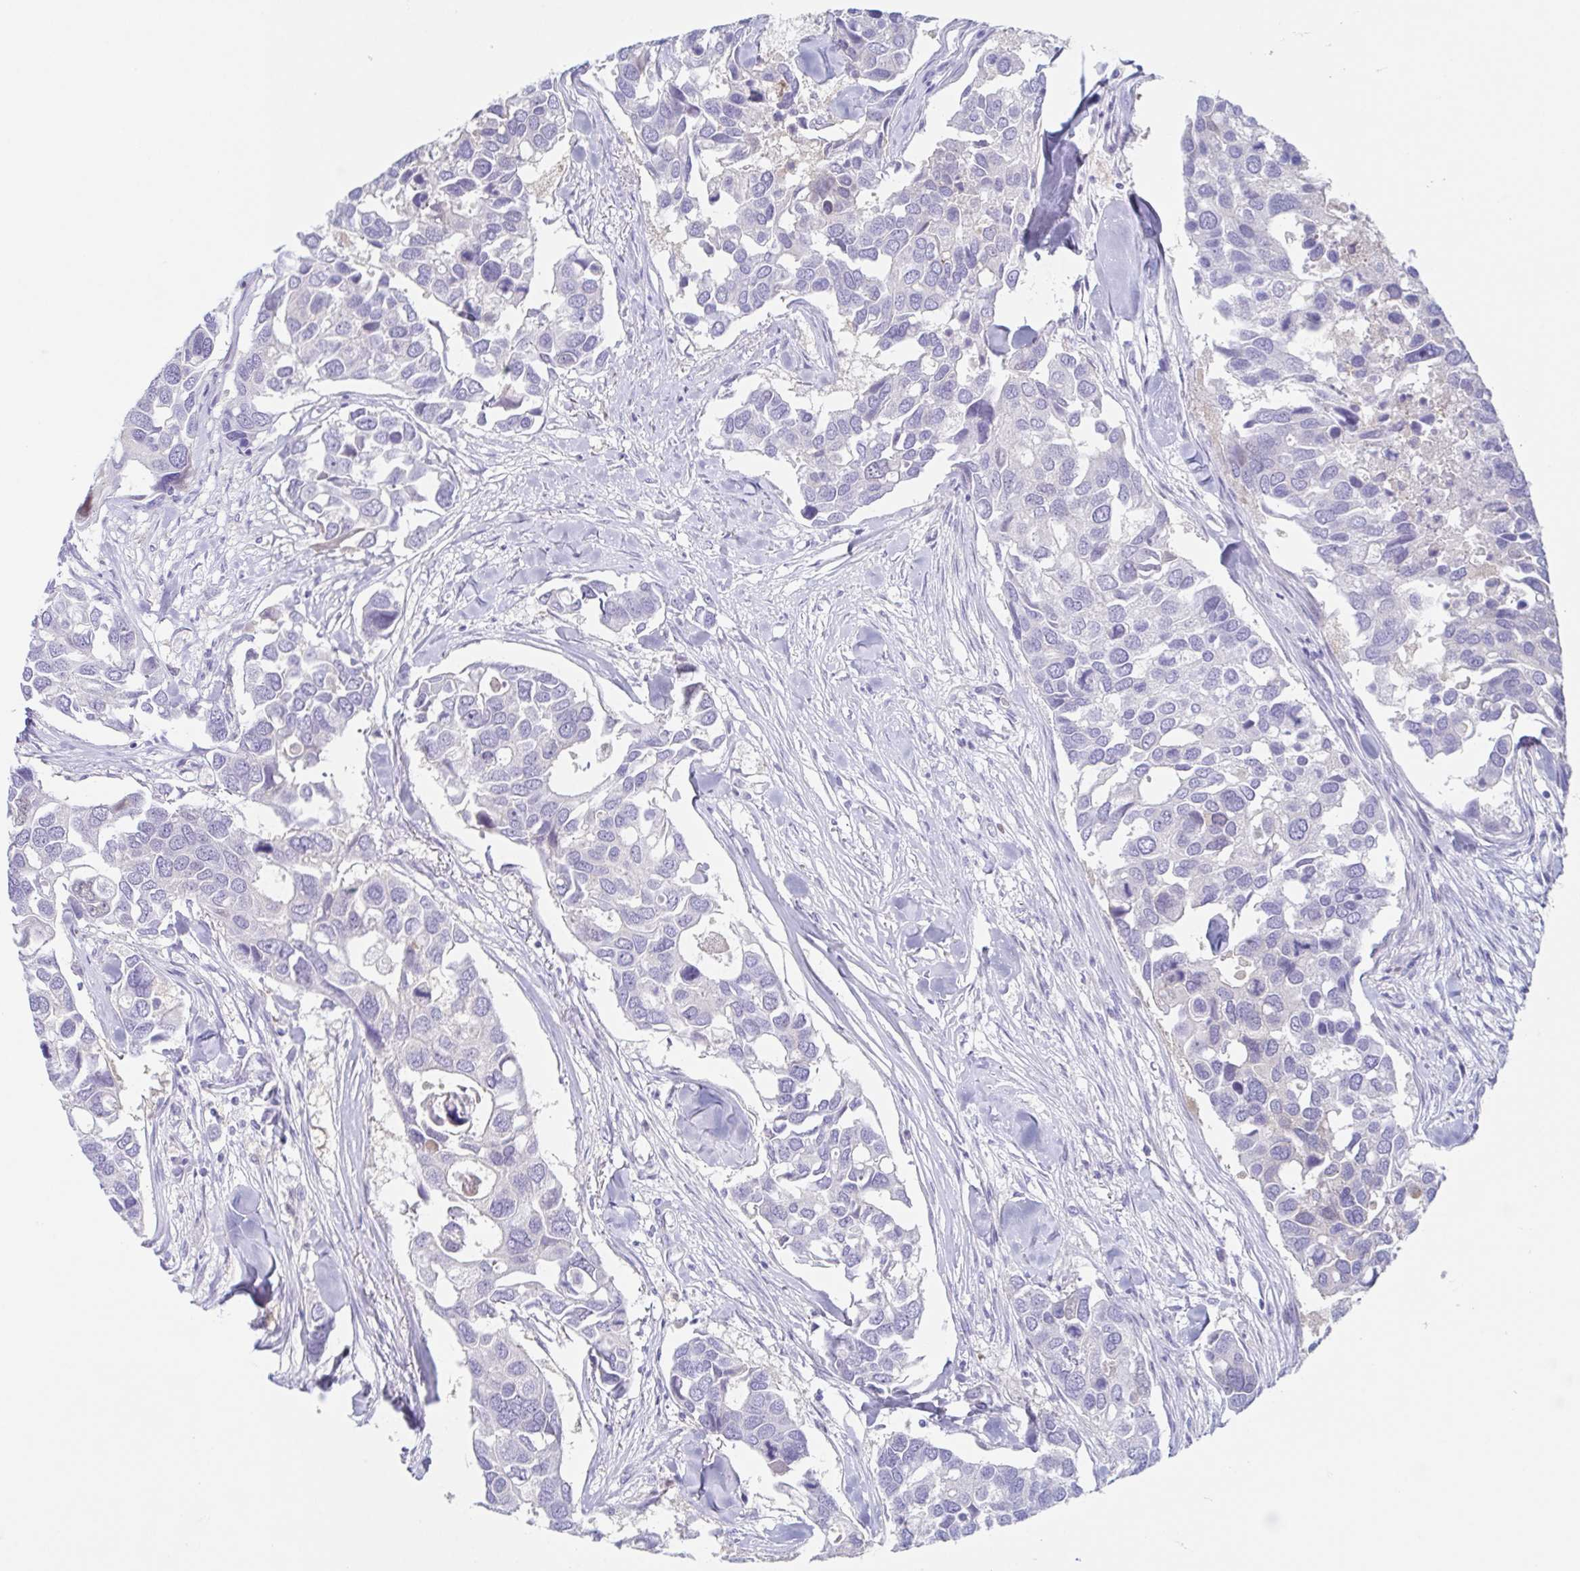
{"staining": {"intensity": "negative", "quantity": "none", "location": "none"}, "tissue": "breast cancer", "cell_type": "Tumor cells", "image_type": "cancer", "snomed": [{"axis": "morphology", "description": "Duct carcinoma"}, {"axis": "topography", "description": "Breast"}], "caption": "Invasive ductal carcinoma (breast) stained for a protein using immunohistochemistry (IHC) displays no staining tumor cells.", "gene": "HTR2A", "patient": {"sex": "female", "age": 83}}